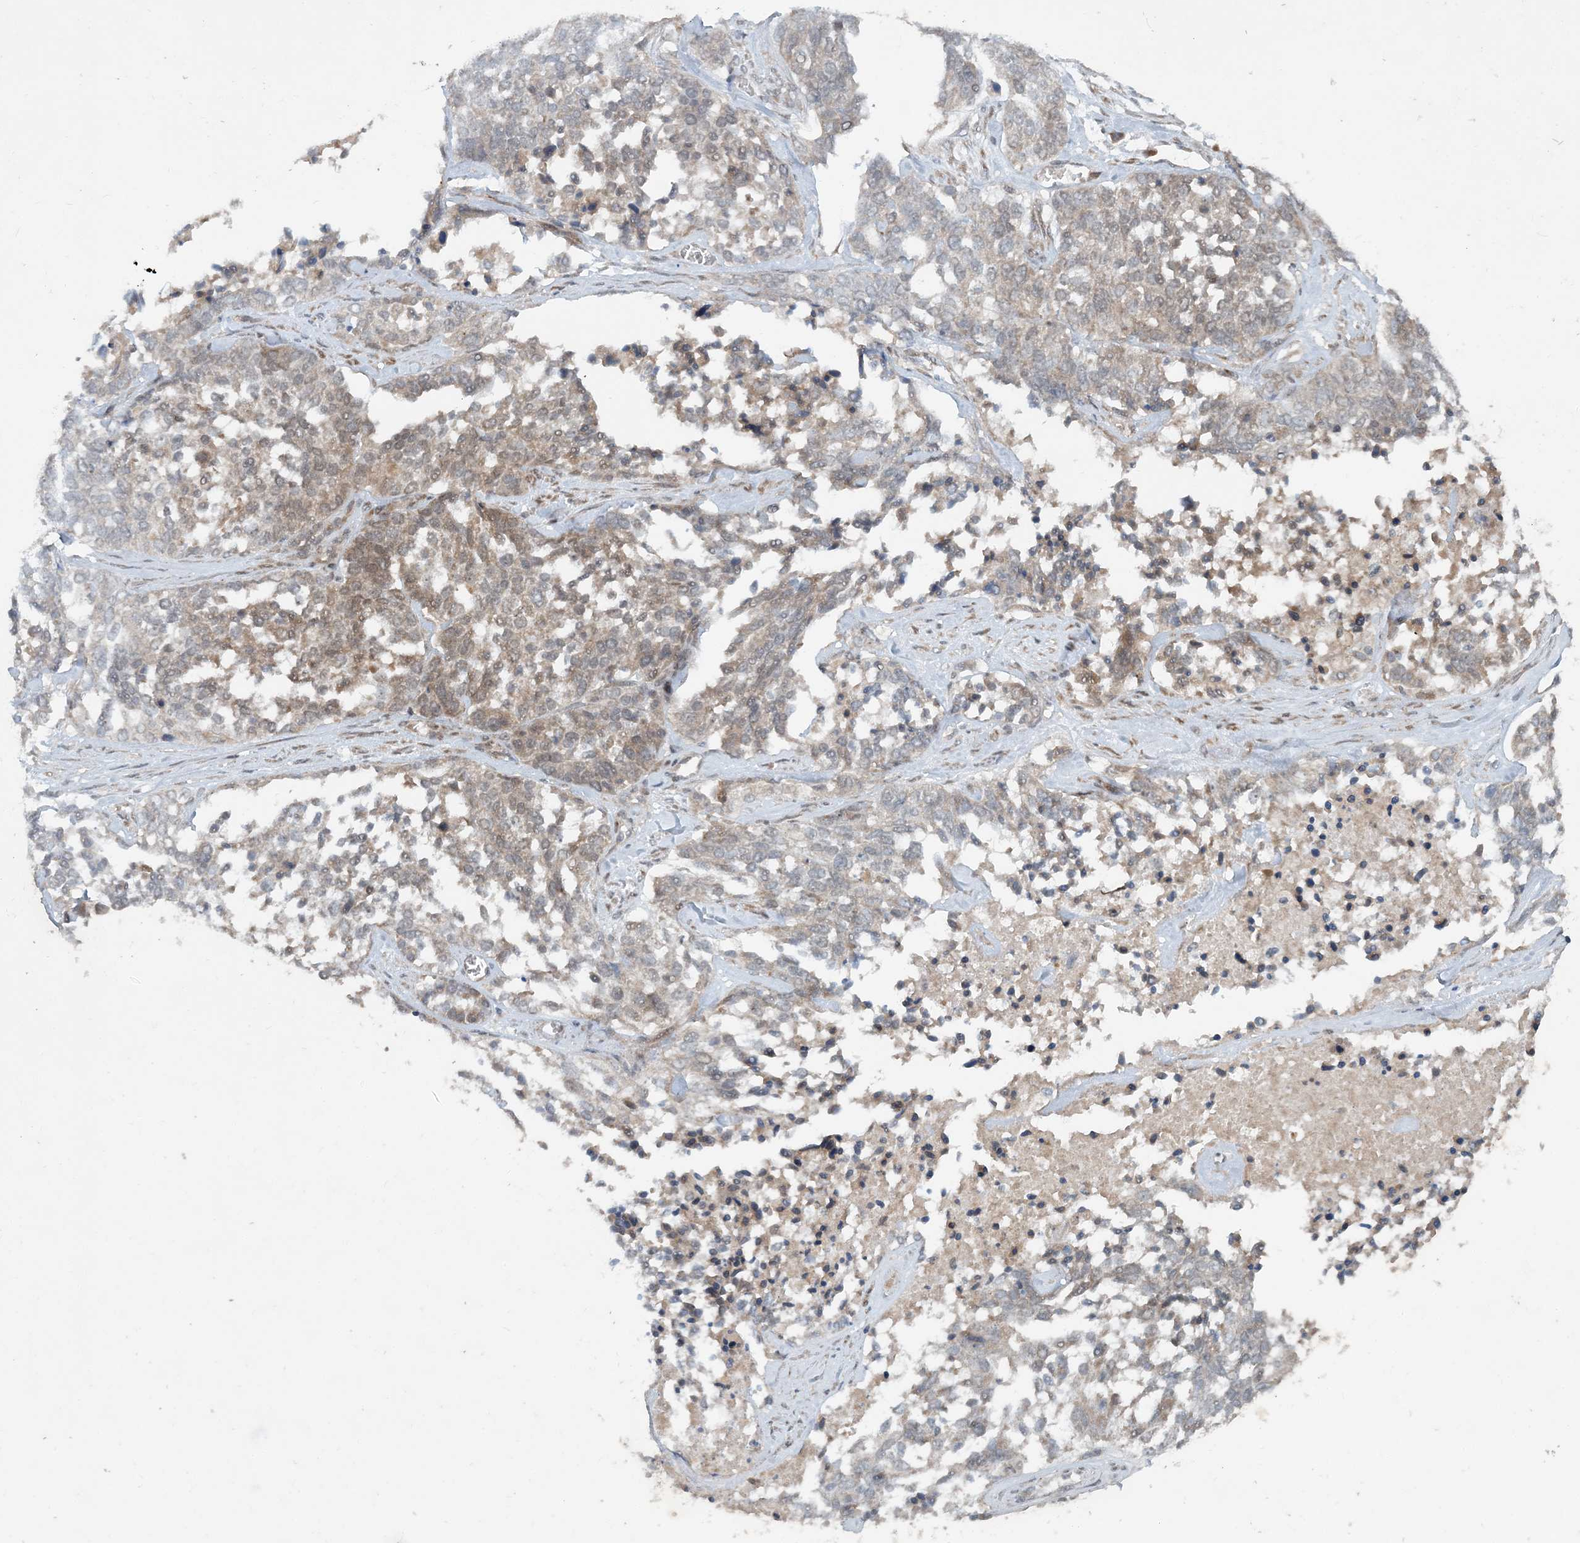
{"staining": {"intensity": "weak", "quantity": "25%-75%", "location": "cytoplasmic/membranous"}, "tissue": "ovarian cancer", "cell_type": "Tumor cells", "image_type": "cancer", "snomed": [{"axis": "morphology", "description": "Cystadenocarcinoma, serous, NOS"}, {"axis": "topography", "description": "Ovary"}], "caption": "Ovarian serous cystadenocarcinoma stained with a brown dye reveals weak cytoplasmic/membranous positive positivity in about 25%-75% of tumor cells.", "gene": "UBR3", "patient": {"sex": "female", "age": 44}}